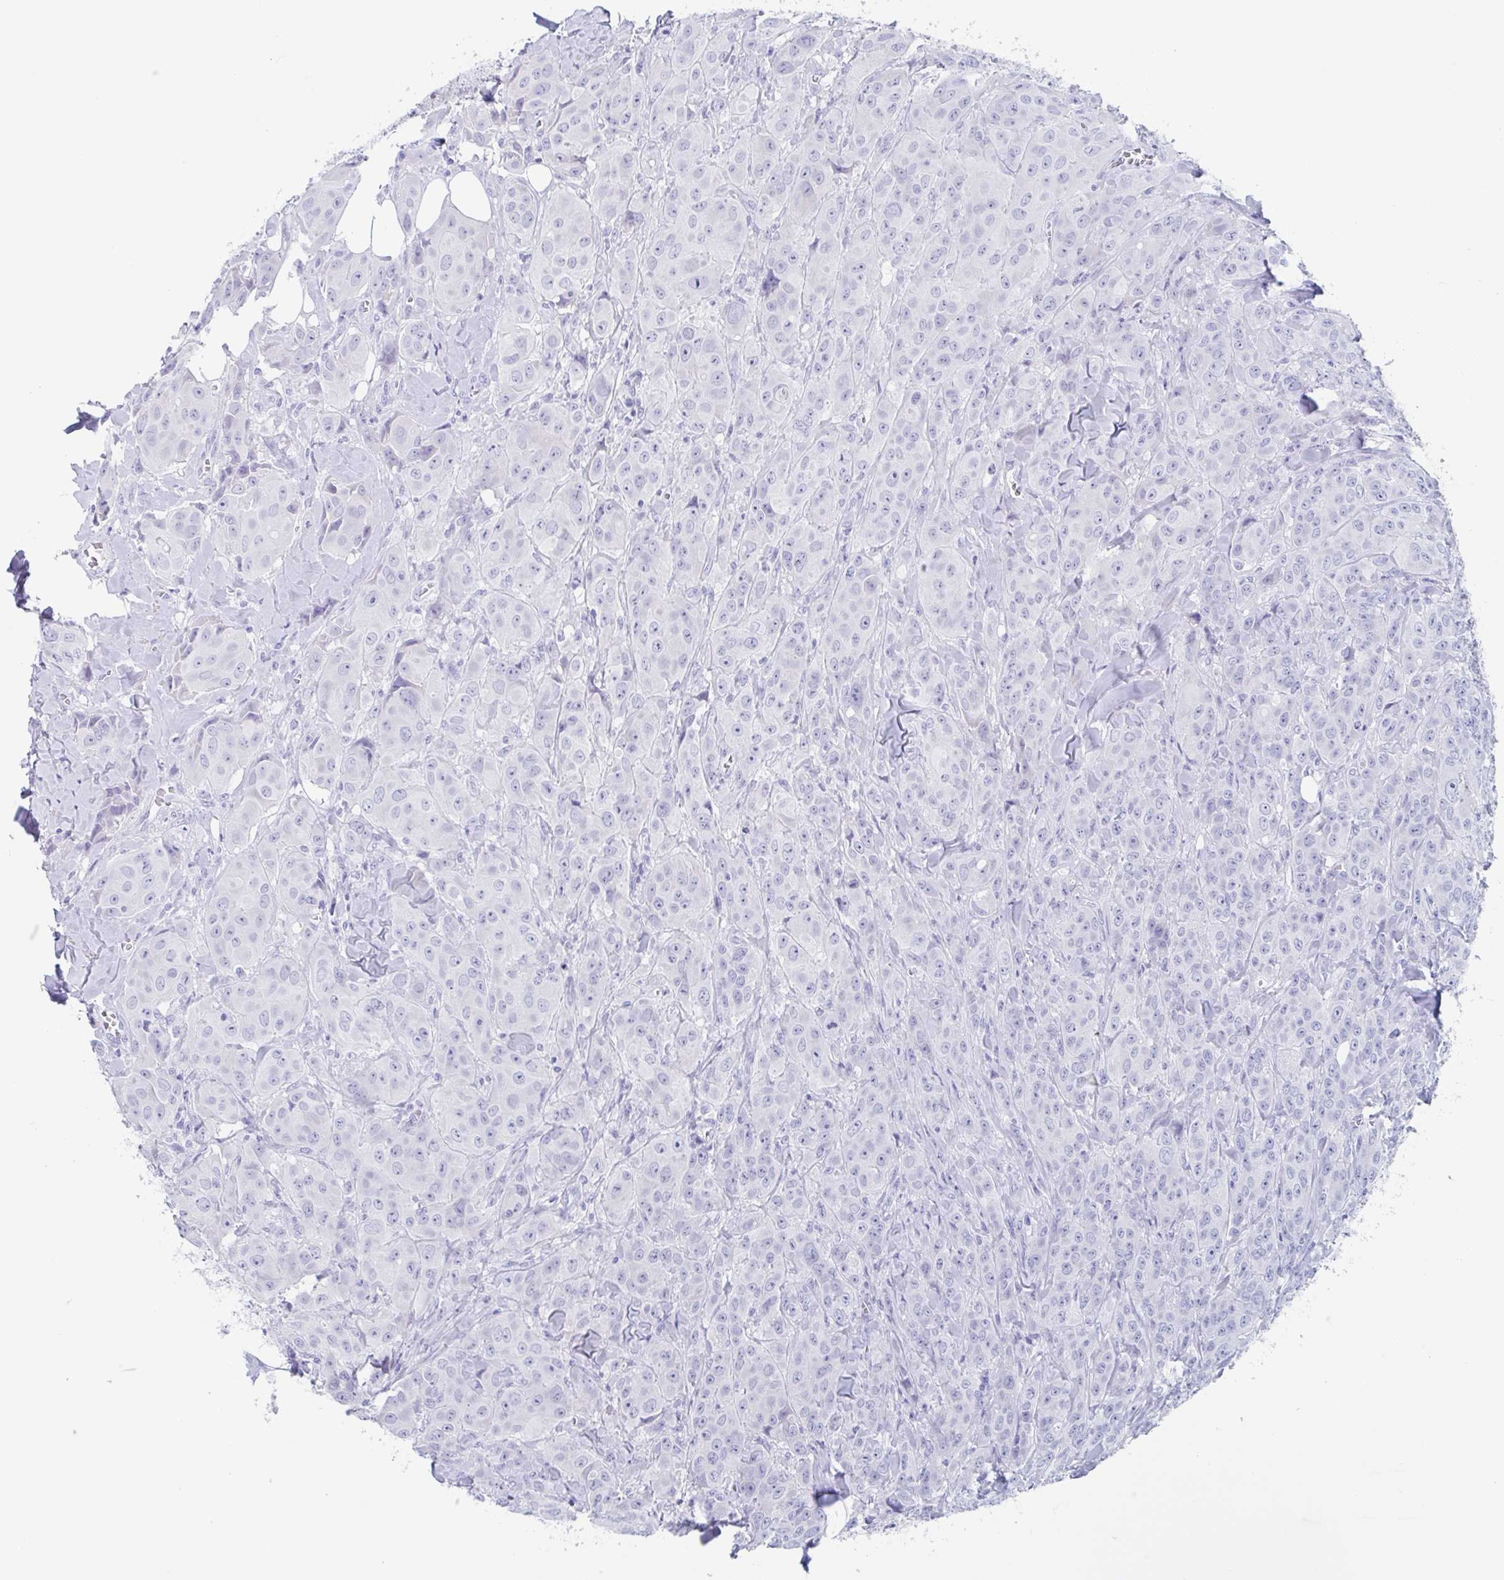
{"staining": {"intensity": "negative", "quantity": "none", "location": "none"}, "tissue": "breast cancer", "cell_type": "Tumor cells", "image_type": "cancer", "snomed": [{"axis": "morphology", "description": "Normal tissue, NOS"}, {"axis": "morphology", "description": "Duct carcinoma"}, {"axis": "topography", "description": "Breast"}], "caption": "Human breast intraductal carcinoma stained for a protein using IHC shows no expression in tumor cells.", "gene": "ZPBP", "patient": {"sex": "female", "age": 43}}